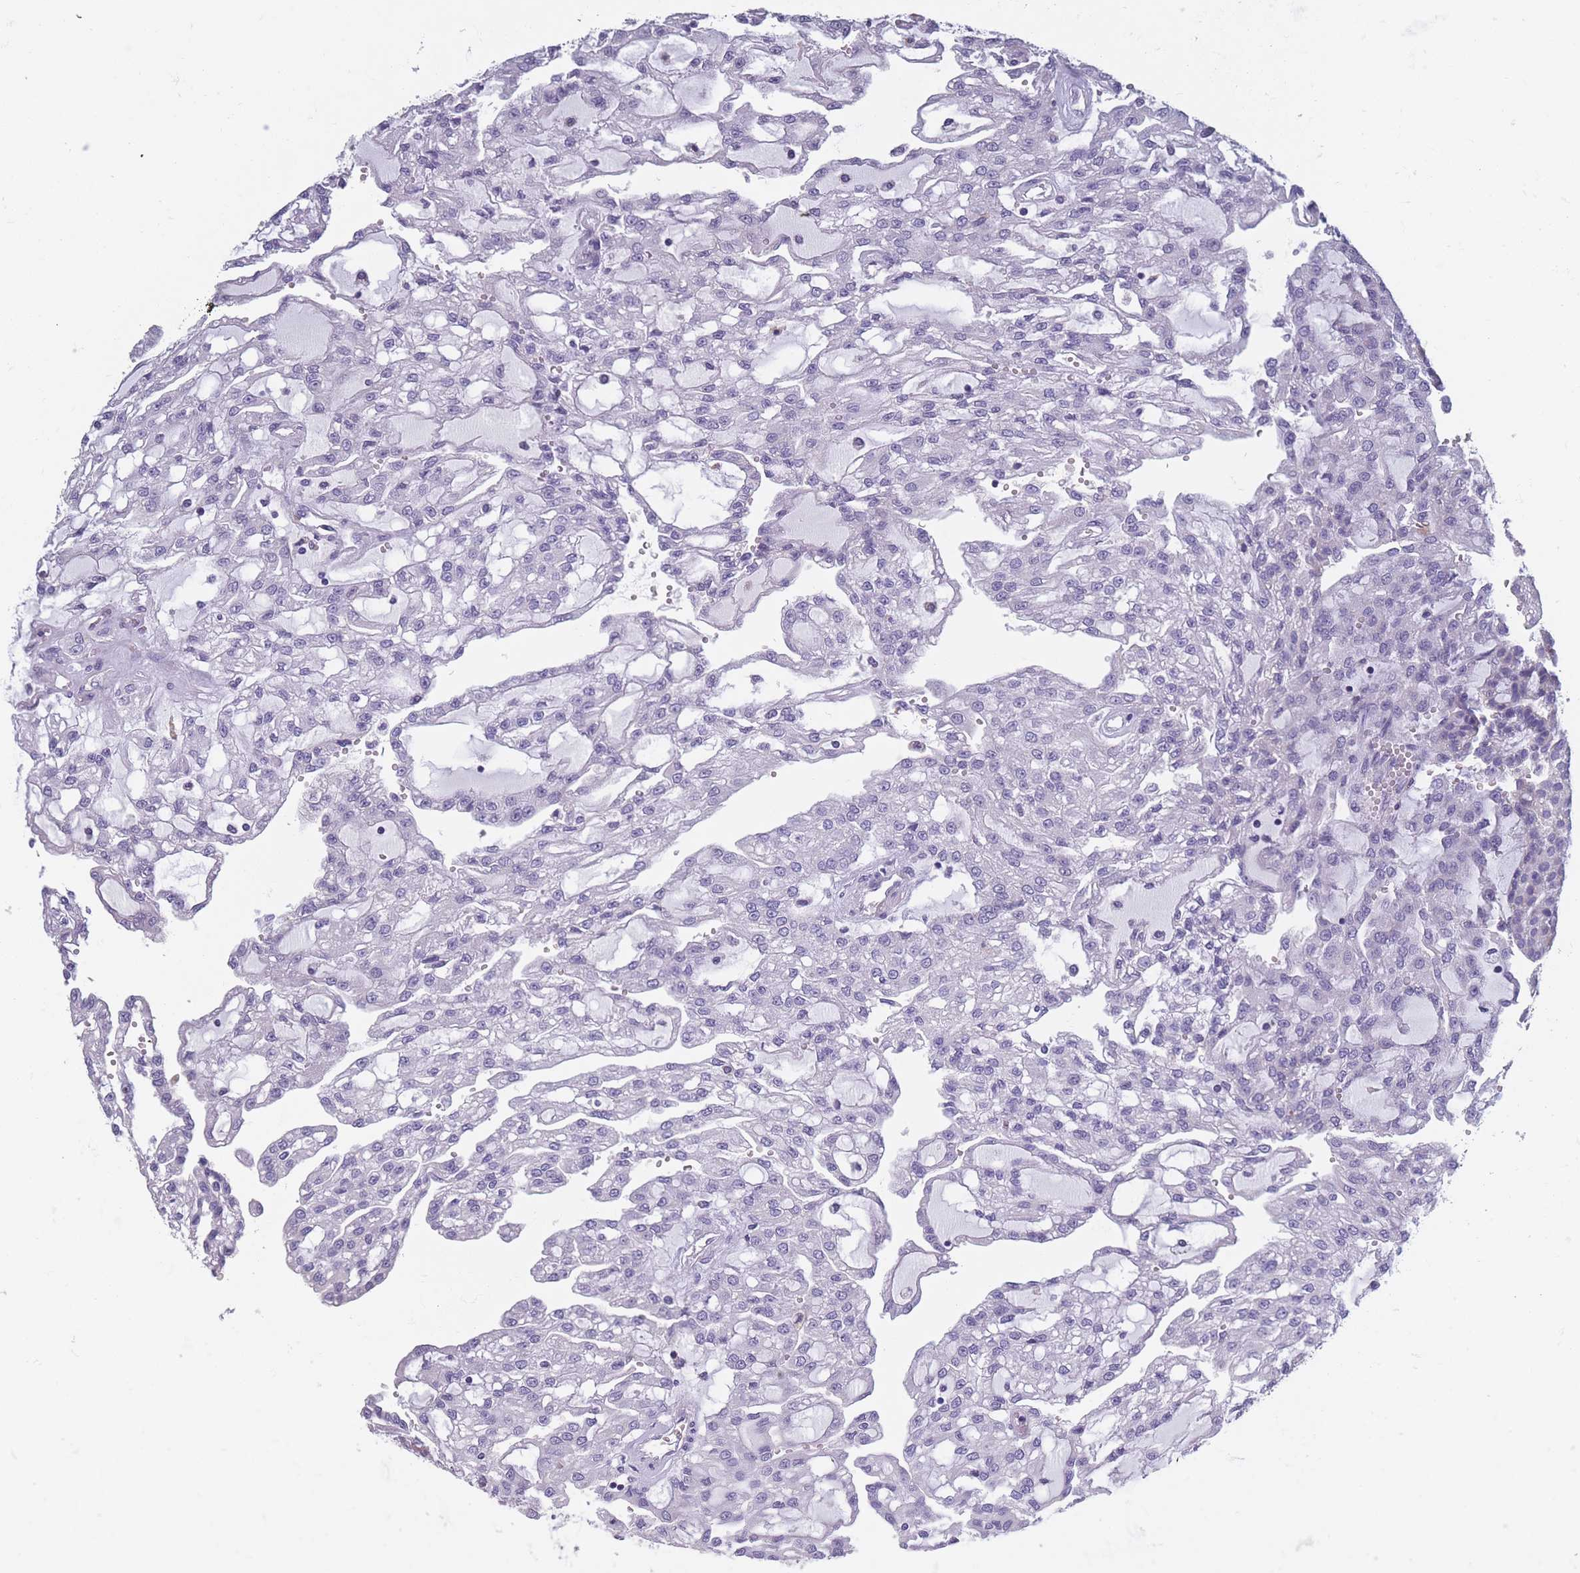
{"staining": {"intensity": "negative", "quantity": "none", "location": "none"}, "tissue": "renal cancer", "cell_type": "Tumor cells", "image_type": "cancer", "snomed": [{"axis": "morphology", "description": "Adenocarcinoma, NOS"}, {"axis": "topography", "description": "Kidney"}], "caption": "An immunohistochemistry image of renal cancer (adenocarcinoma) is shown. There is no staining in tumor cells of renal cancer (adenocarcinoma).", "gene": "OR4C5", "patient": {"sex": "male", "age": 63}}